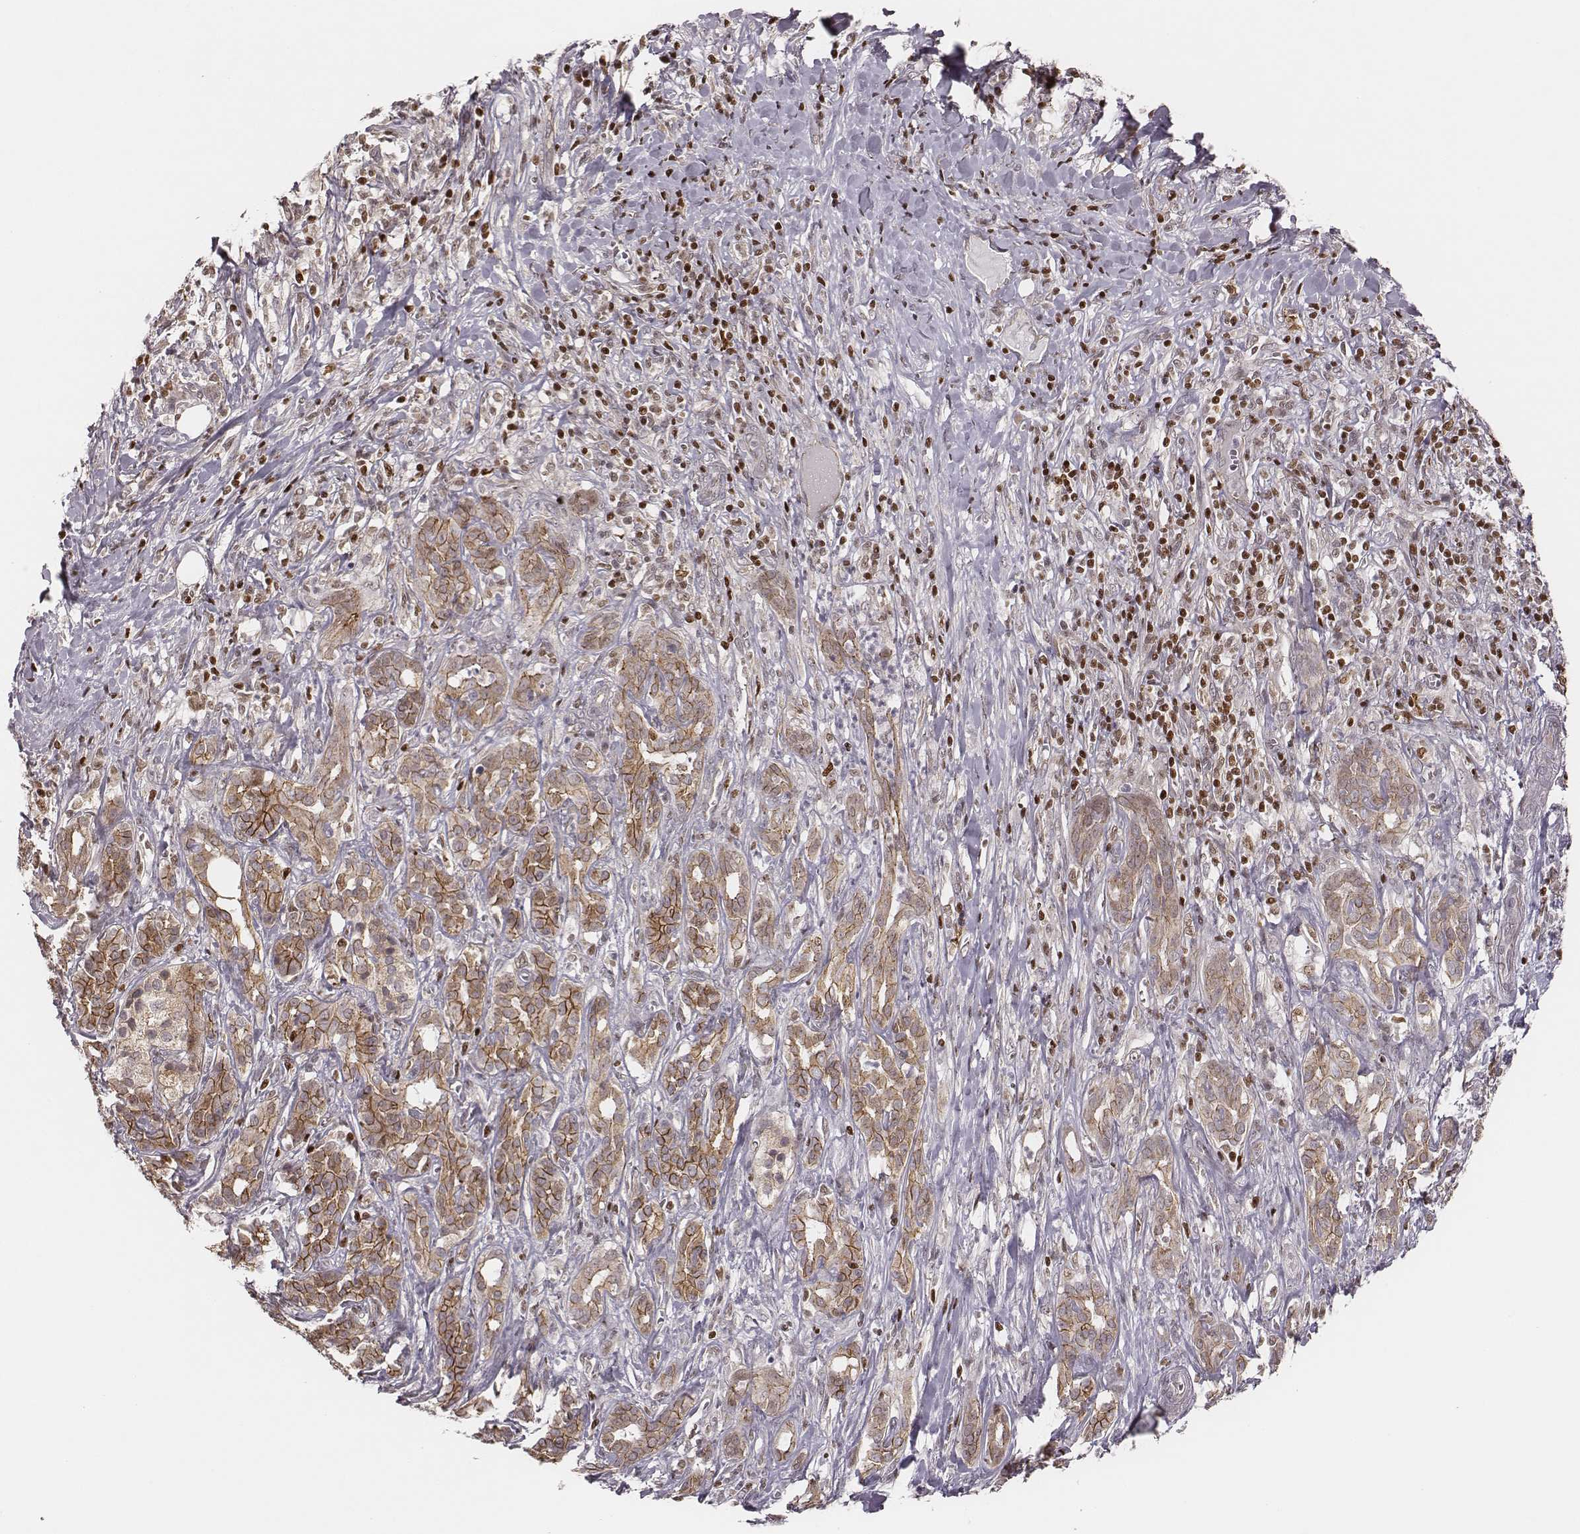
{"staining": {"intensity": "moderate", "quantity": "25%-75%", "location": "cytoplasmic/membranous"}, "tissue": "pancreatic cancer", "cell_type": "Tumor cells", "image_type": "cancer", "snomed": [{"axis": "morphology", "description": "Adenocarcinoma, NOS"}, {"axis": "topography", "description": "Pancreas"}], "caption": "IHC histopathology image of neoplastic tissue: adenocarcinoma (pancreatic) stained using IHC exhibits medium levels of moderate protein expression localized specifically in the cytoplasmic/membranous of tumor cells, appearing as a cytoplasmic/membranous brown color.", "gene": "WDR59", "patient": {"sex": "male", "age": 61}}